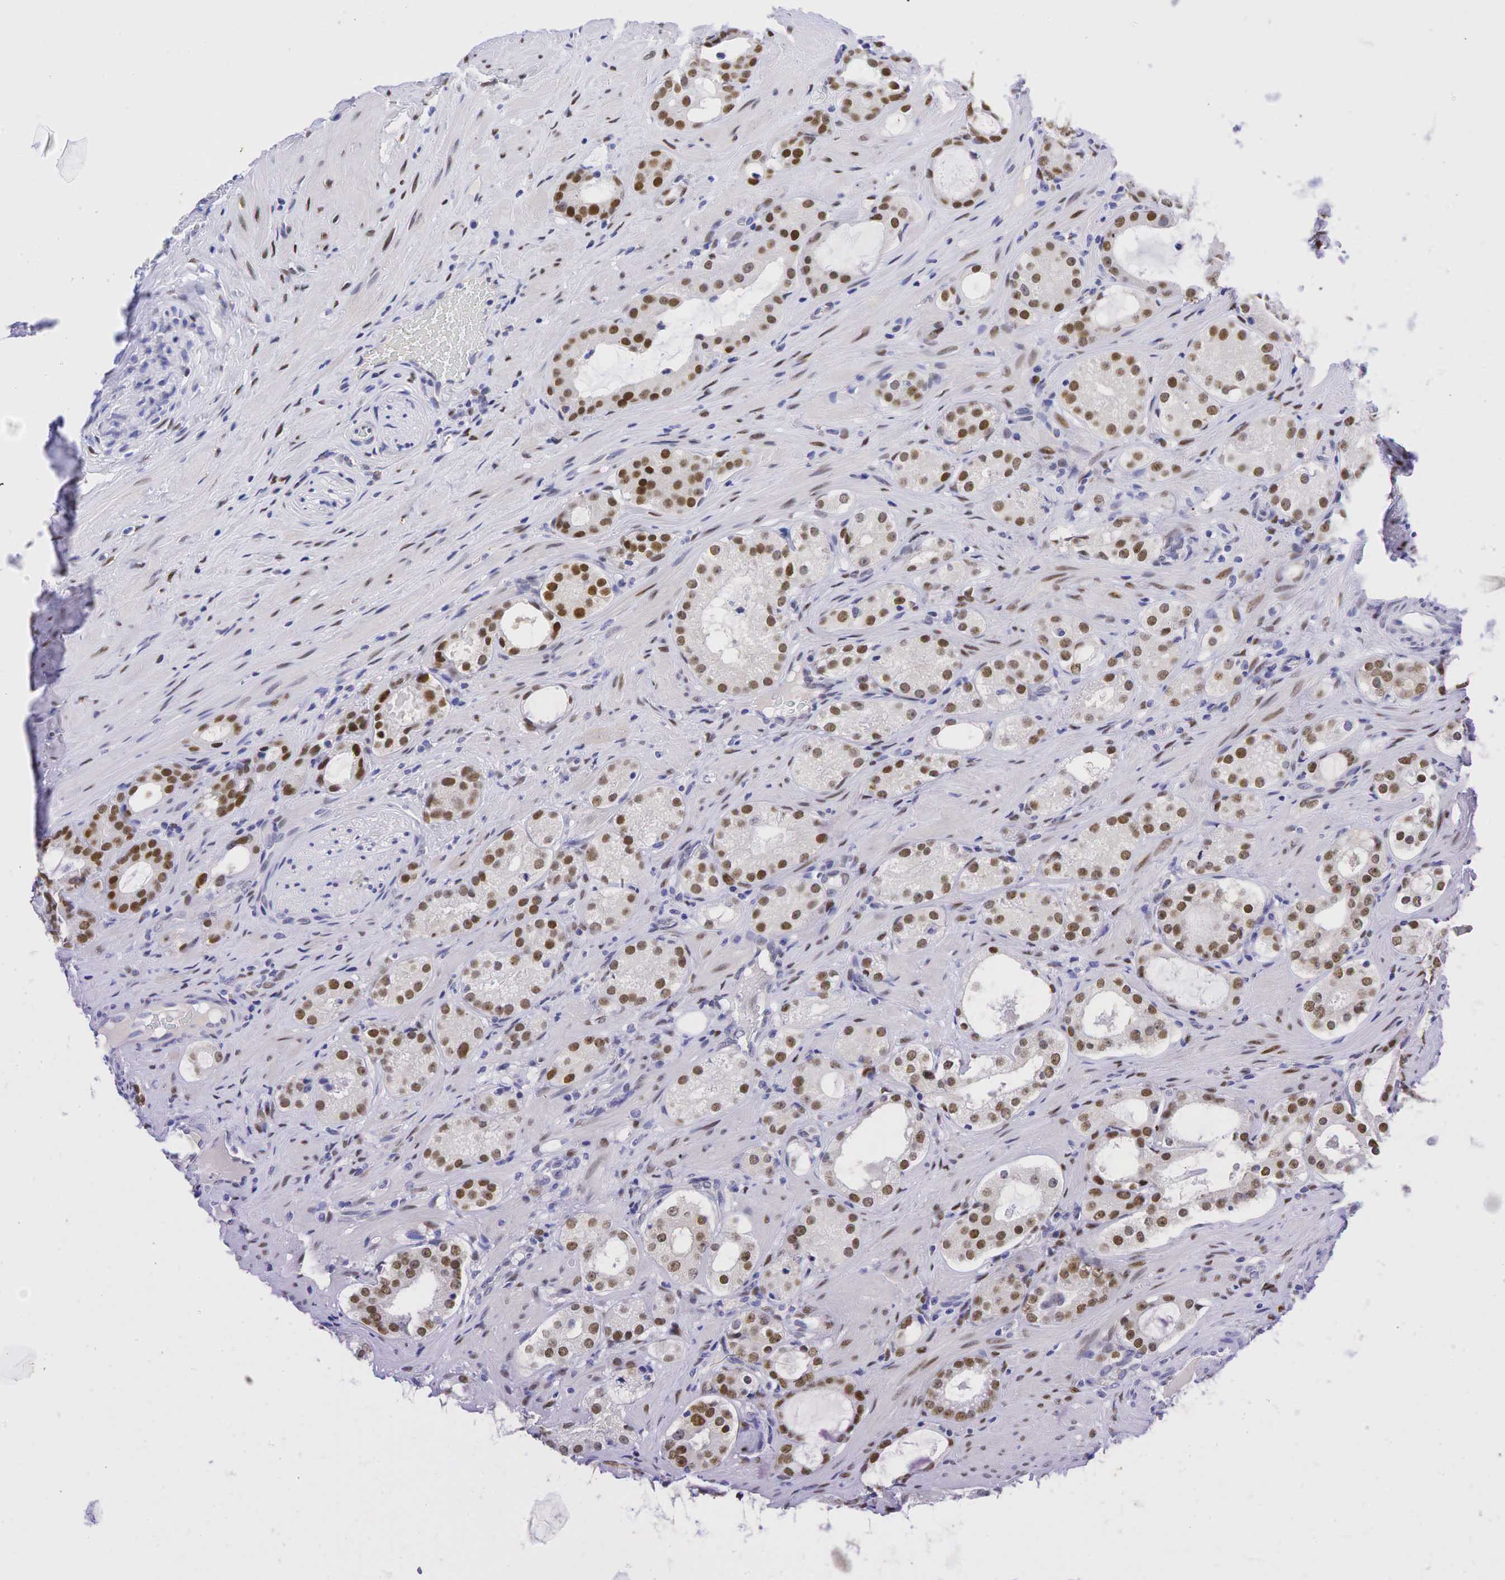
{"staining": {"intensity": "moderate", "quantity": ">75%", "location": "nuclear"}, "tissue": "prostate cancer", "cell_type": "Tumor cells", "image_type": "cancer", "snomed": [{"axis": "morphology", "description": "Adenocarcinoma, Medium grade"}, {"axis": "topography", "description": "Prostate"}], "caption": "Tumor cells demonstrate moderate nuclear positivity in approximately >75% of cells in medium-grade adenocarcinoma (prostate).", "gene": "AR", "patient": {"sex": "male", "age": 73}}